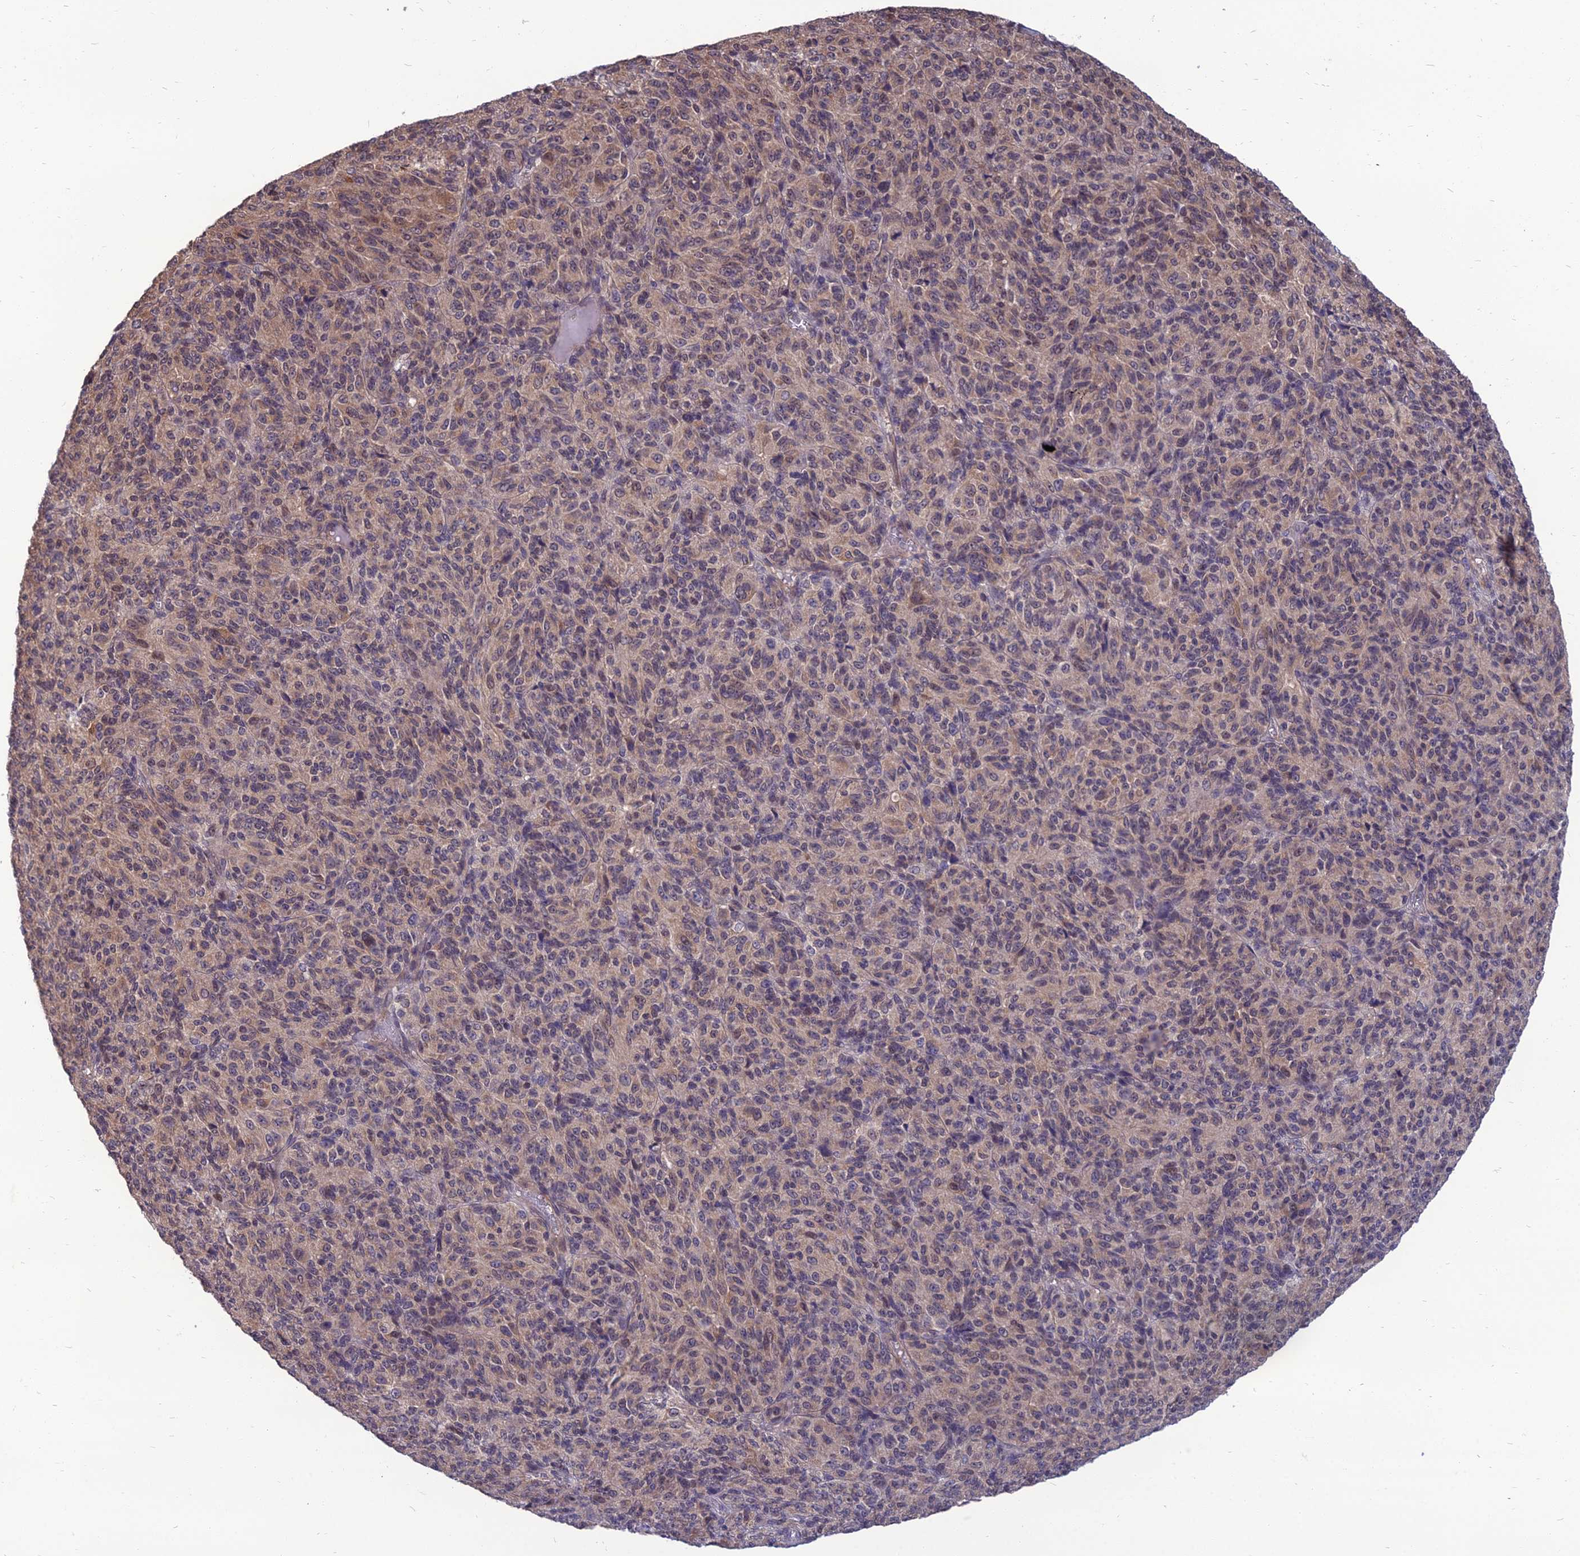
{"staining": {"intensity": "weak", "quantity": "25%-75%", "location": "cytoplasmic/membranous,nuclear"}, "tissue": "melanoma", "cell_type": "Tumor cells", "image_type": "cancer", "snomed": [{"axis": "morphology", "description": "Malignant melanoma, Metastatic site"}, {"axis": "topography", "description": "Brain"}], "caption": "This image reveals melanoma stained with immunohistochemistry (IHC) to label a protein in brown. The cytoplasmic/membranous and nuclear of tumor cells show weak positivity for the protein. Nuclei are counter-stained blue.", "gene": "OPA3", "patient": {"sex": "female", "age": 56}}